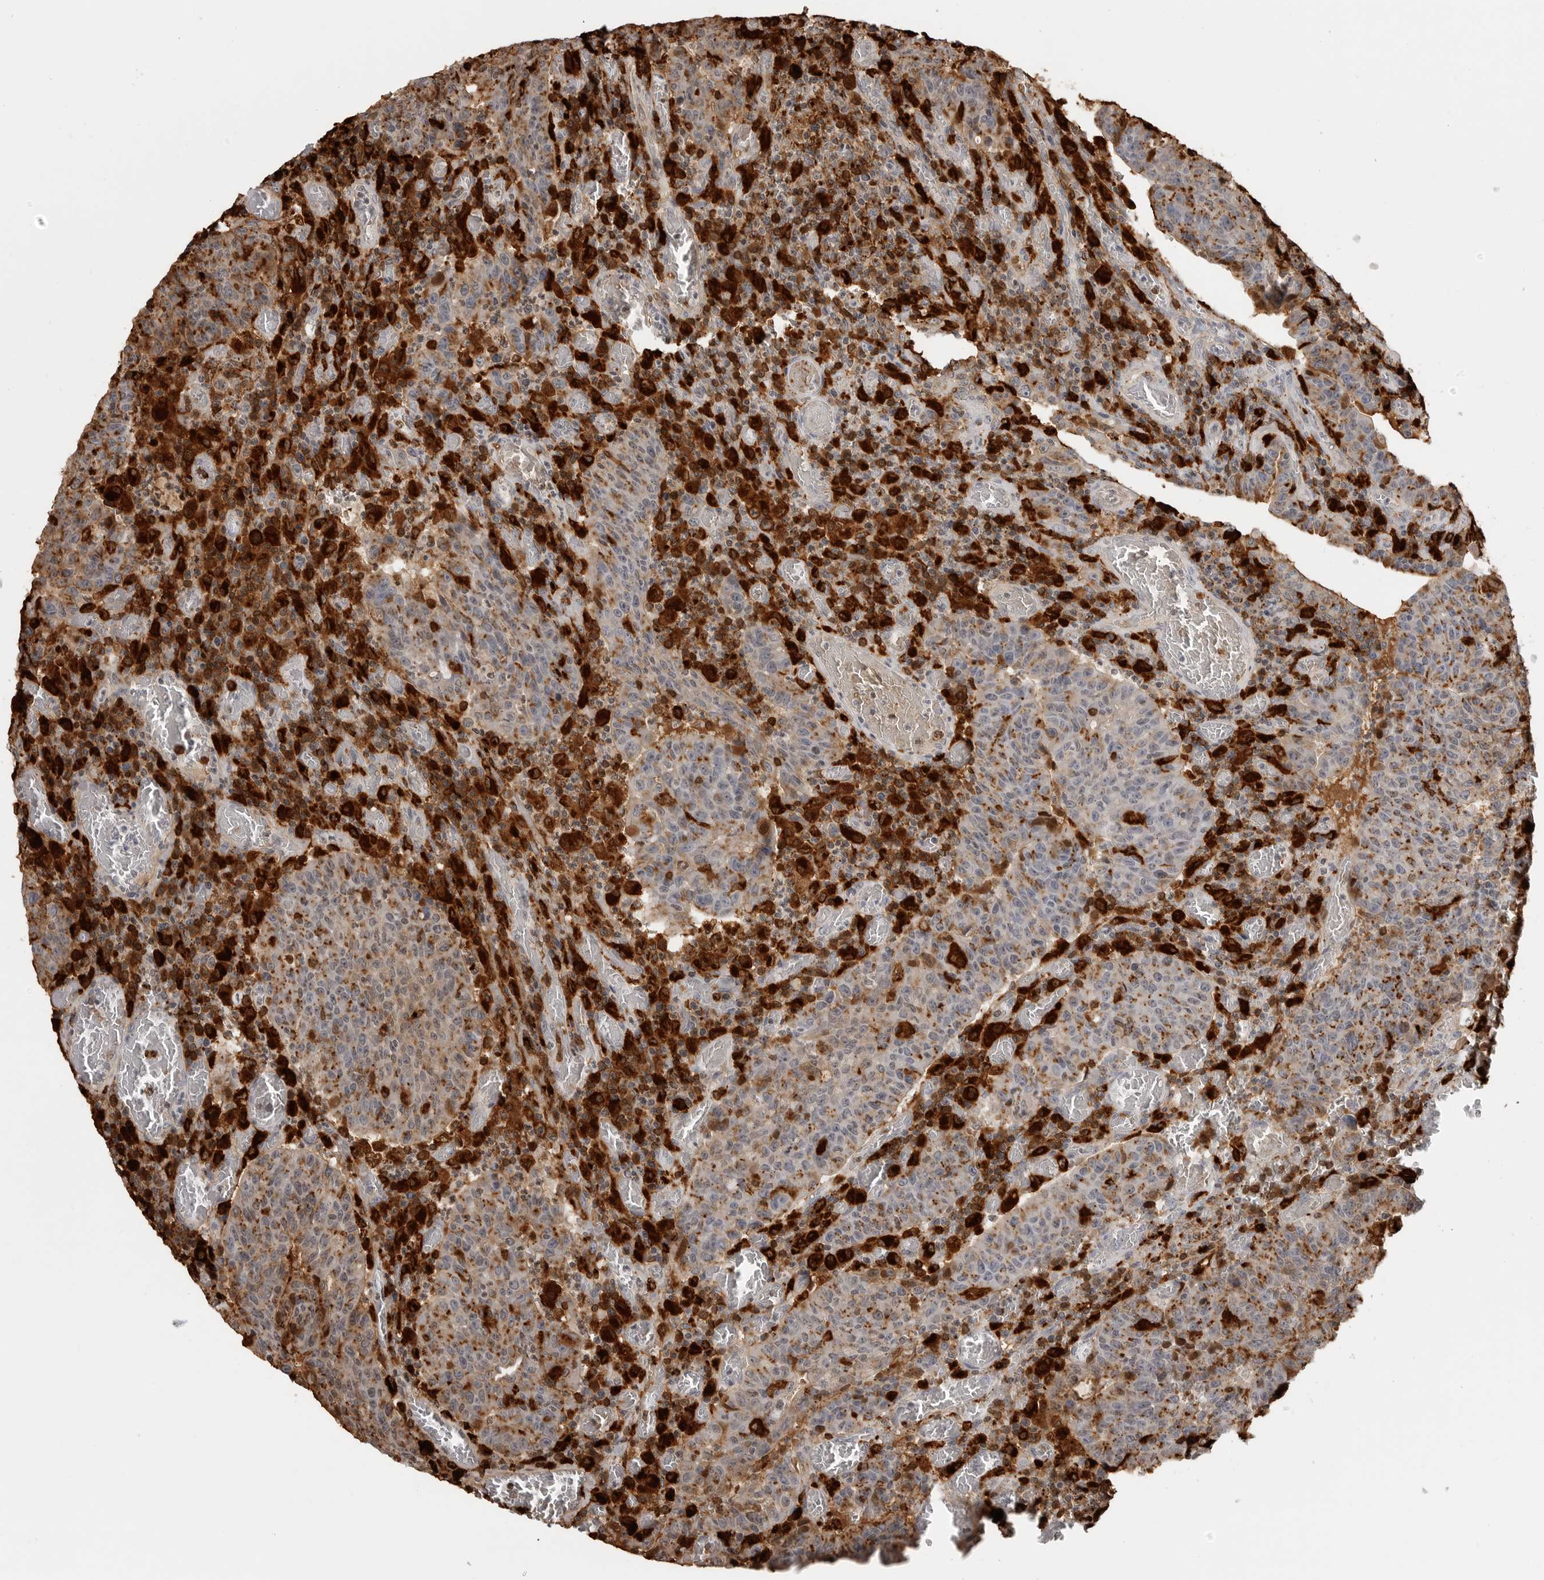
{"staining": {"intensity": "moderate", "quantity": "25%-75%", "location": "cytoplasmic/membranous"}, "tissue": "colorectal cancer", "cell_type": "Tumor cells", "image_type": "cancer", "snomed": [{"axis": "morphology", "description": "Adenocarcinoma, NOS"}, {"axis": "topography", "description": "Colon"}], "caption": "A photomicrograph of colorectal cancer stained for a protein reveals moderate cytoplasmic/membranous brown staining in tumor cells.", "gene": "IFI30", "patient": {"sex": "female", "age": 75}}